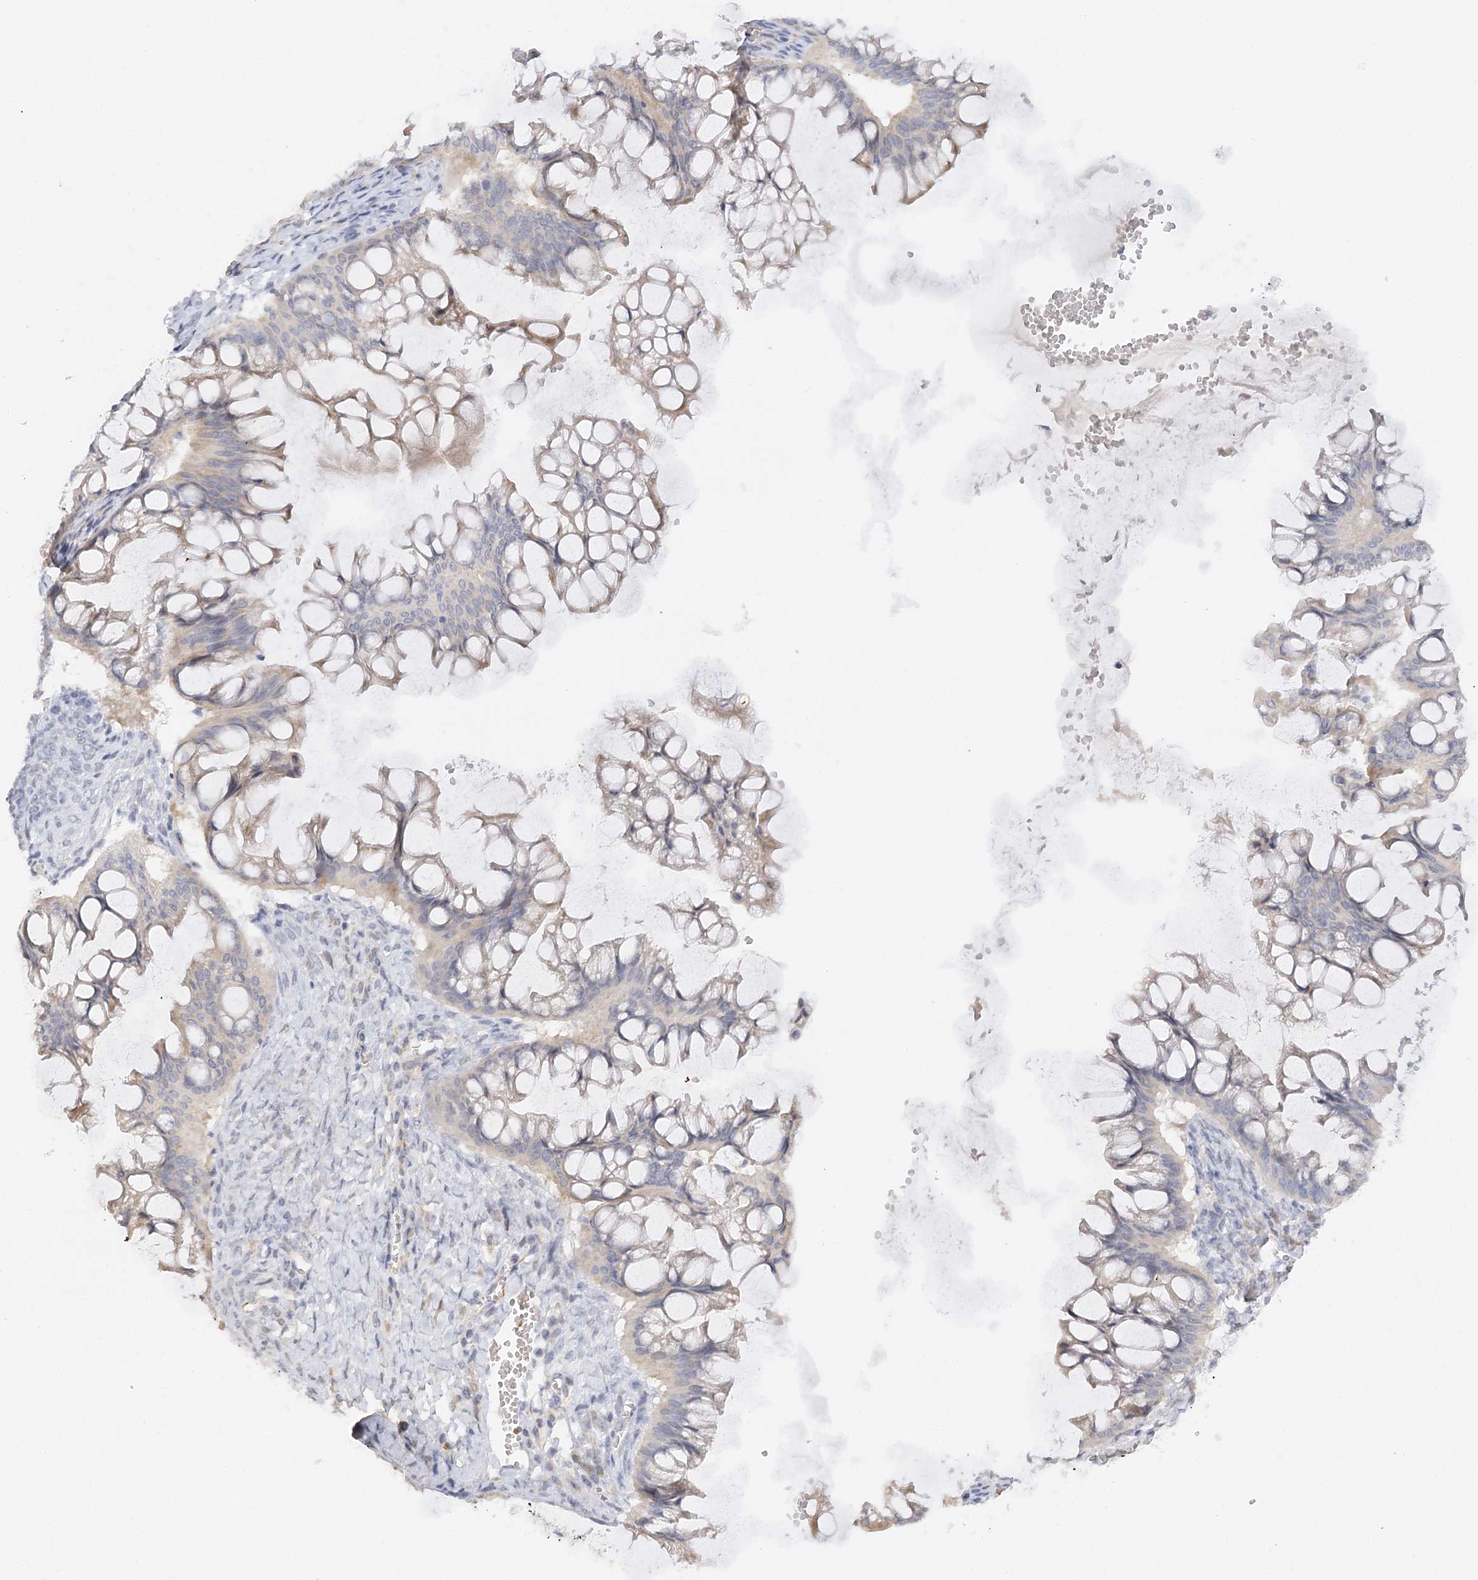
{"staining": {"intensity": "weak", "quantity": "<25%", "location": "cytoplasmic/membranous"}, "tissue": "ovarian cancer", "cell_type": "Tumor cells", "image_type": "cancer", "snomed": [{"axis": "morphology", "description": "Cystadenocarcinoma, mucinous, NOS"}, {"axis": "topography", "description": "Ovary"}], "caption": "This is an immunohistochemistry (IHC) image of human ovarian cancer. There is no staining in tumor cells.", "gene": "NELL2", "patient": {"sex": "female", "age": 73}}